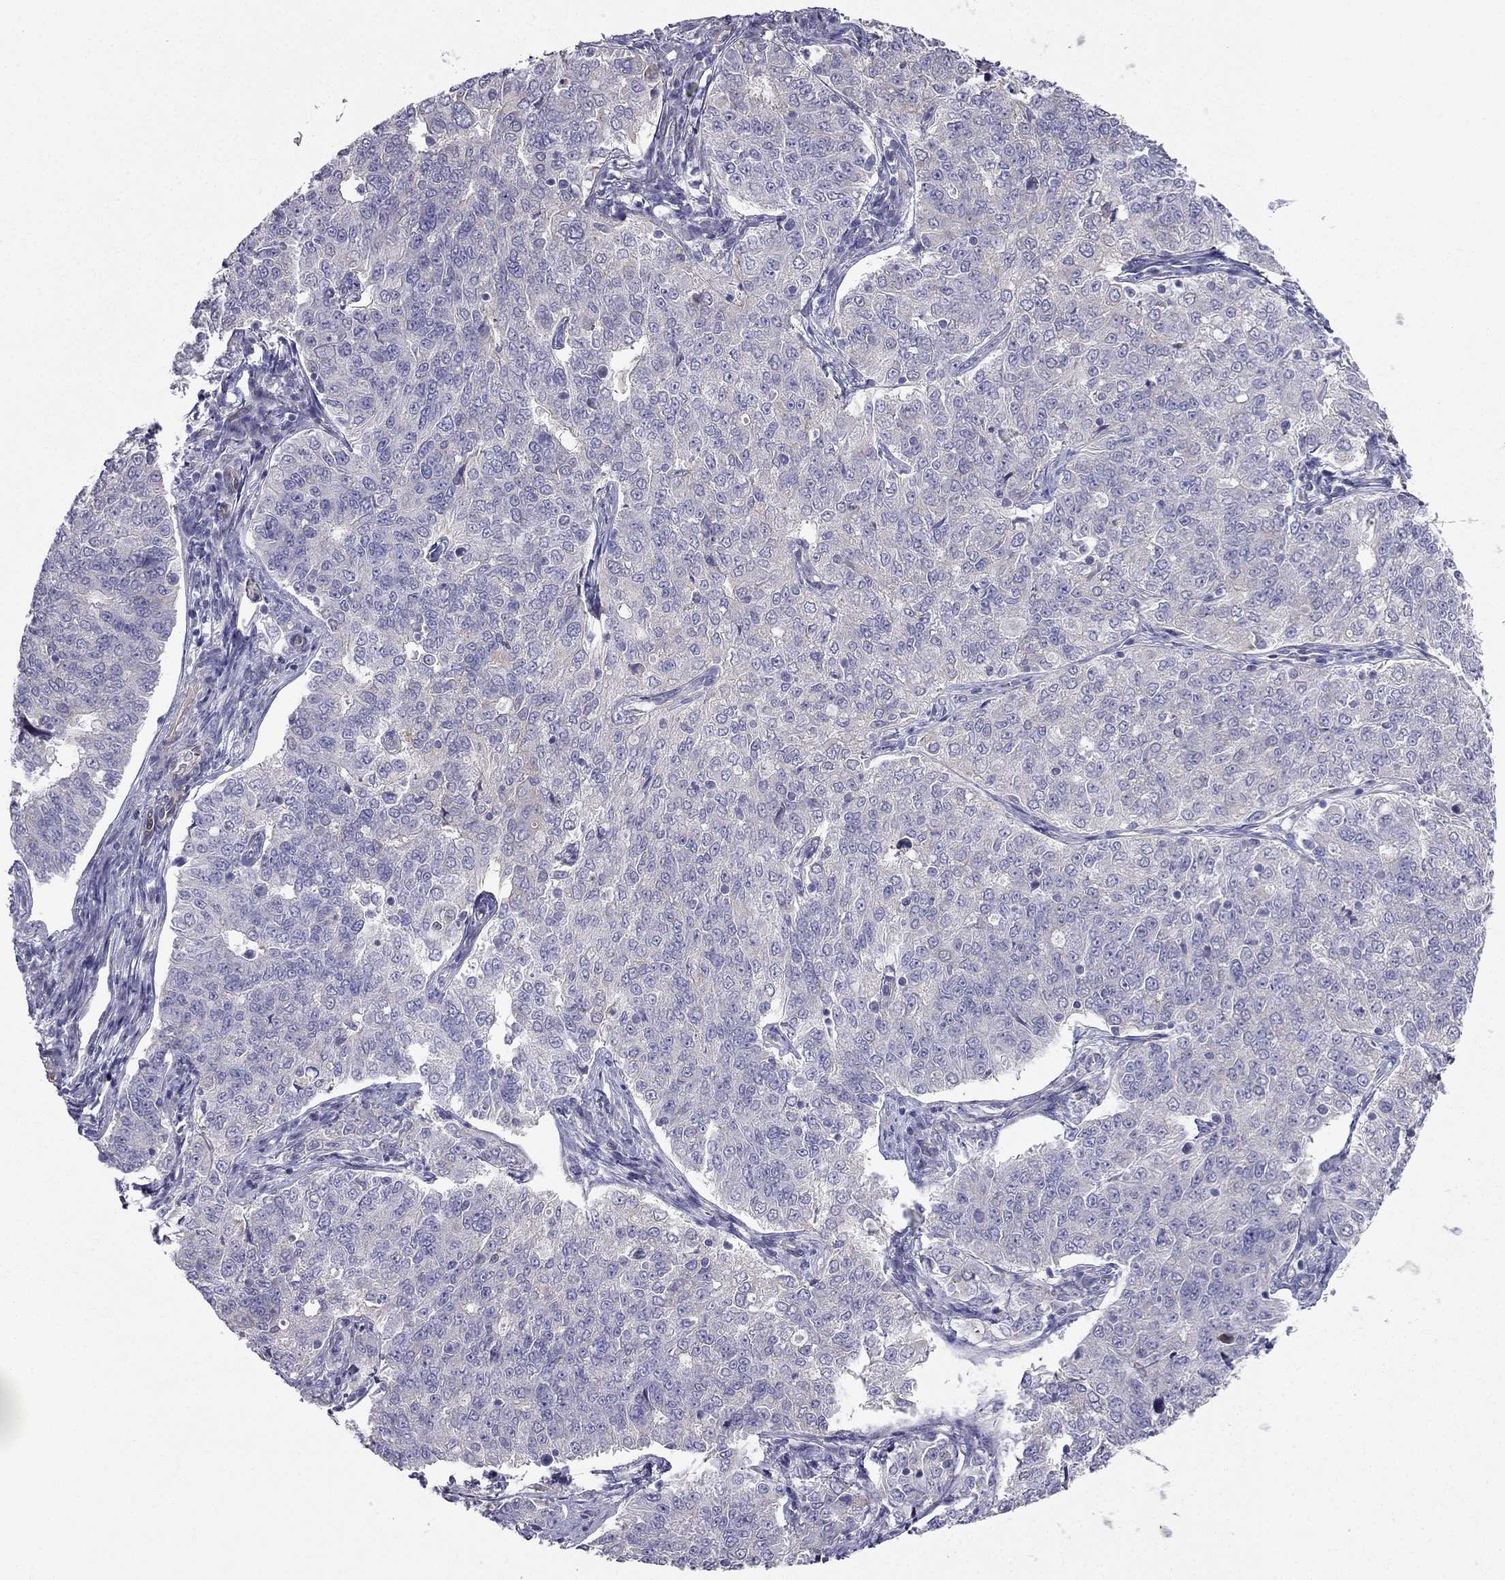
{"staining": {"intensity": "negative", "quantity": "none", "location": "none"}, "tissue": "endometrial cancer", "cell_type": "Tumor cells", "image_type": "cancer", "snomed": [{"axis": "morphology", "description": "Adenocarcinoma, NOS"}, {"axis": "topography", "description": "Endometrium"}], "caption": "IHC of endometrial cancer (adenocarcinoma) demonstrates no expression in tumor cells.", "gene": "ENOX1", "patient": {"sex": "female", "age": 43}}